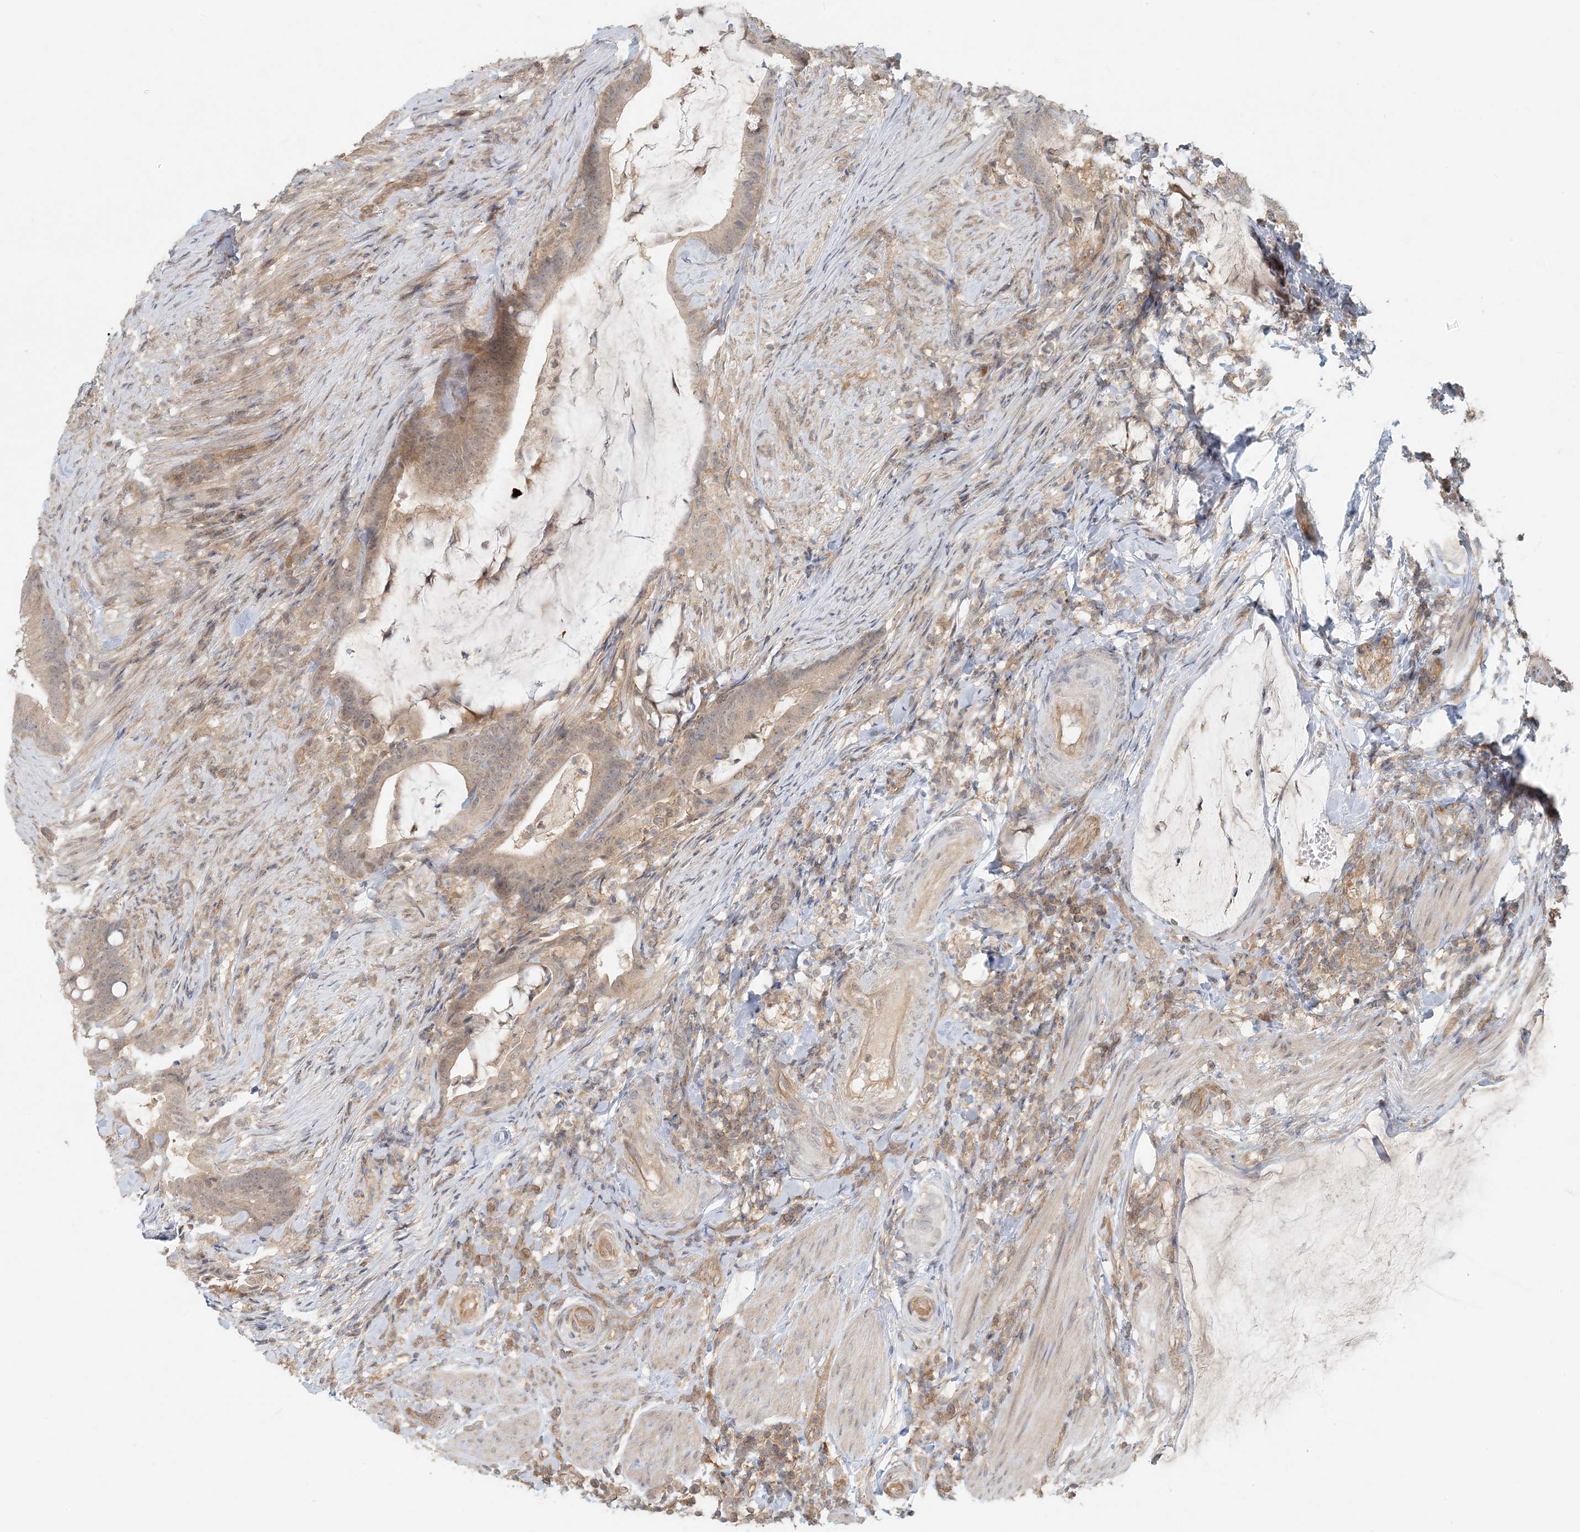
{"staining": {"intensity": "weak", "quantity": "<25%", "location": "cytoplasmic/membranous"}, "tissue": "colorectal cancer", "cell_type": "Tumor cells", "image_type": "cancer", "snomed": [{"axis": "morphology", "description": "Adenocarcinoma, NOS"}, {"axis": "topography", "description": "Colon"}], "caption": "Immunohistochemistry (IHC) image of colorectal cancer stained for a protein (brown), which reveals no expression in tumor cells. (DAB IHC with hematoxylin counter stain).", "gene": "OBI1", "patient": {"sex": "female", "age": 66}}